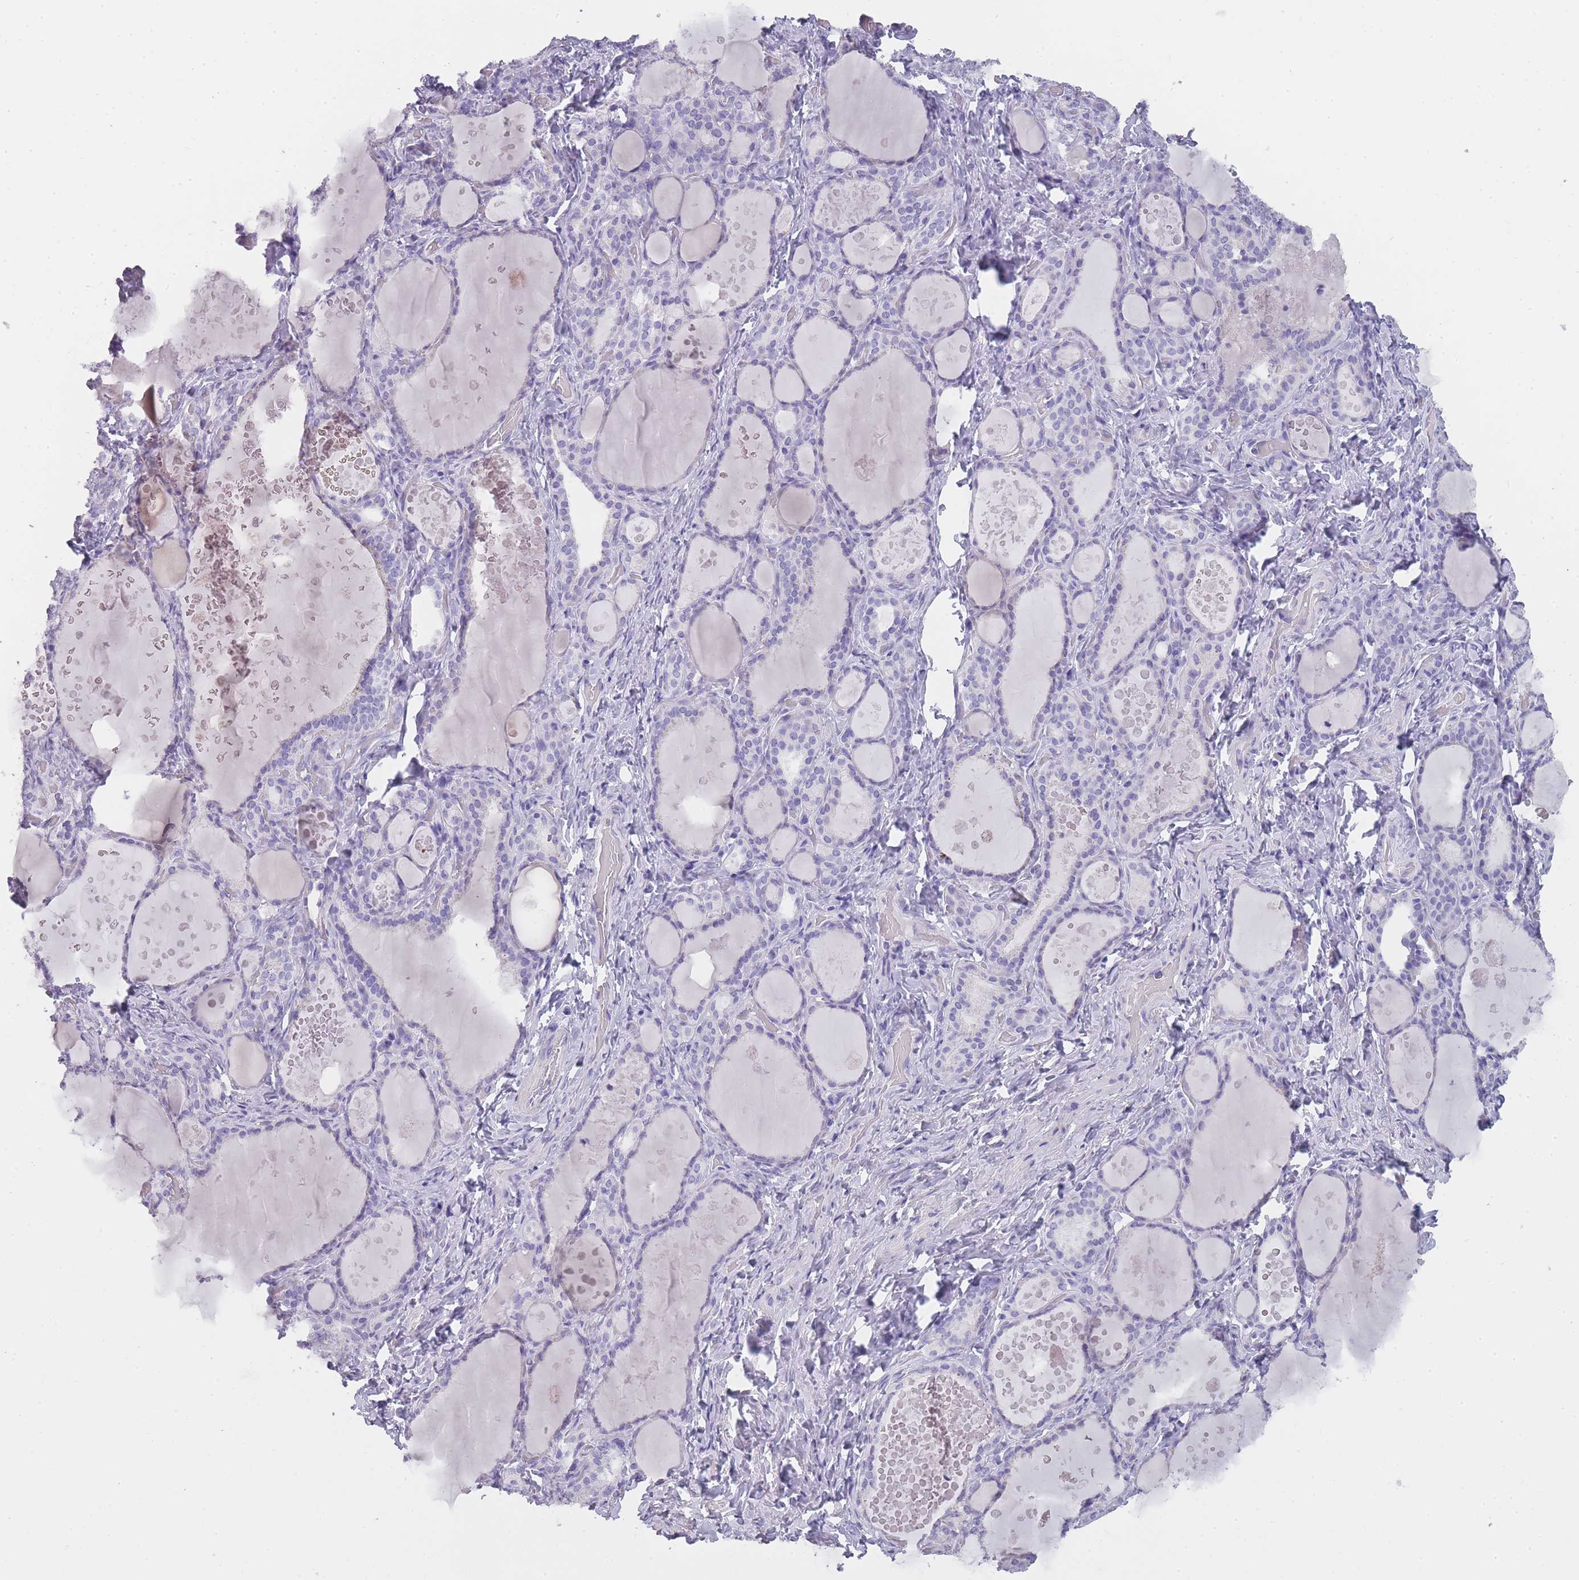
{"staining": {"intensity": "negative", "quantity": "none", "location": "none"}, "tissue": "thyroid gland", "cell_type": "Glandular cells", "image_type": "normal", "snomed": [{"axis": "morphology", "description": "Normal tissue, NOS"}, {"axis": "topography", "description": "Thyroid gland"}], "caption": "Photomicrograph shows no significant protein expression in glandular cells of normal thyroid gland.", "gene": "TCP11X1", "patient": {"sex": "female", "age": 46}}